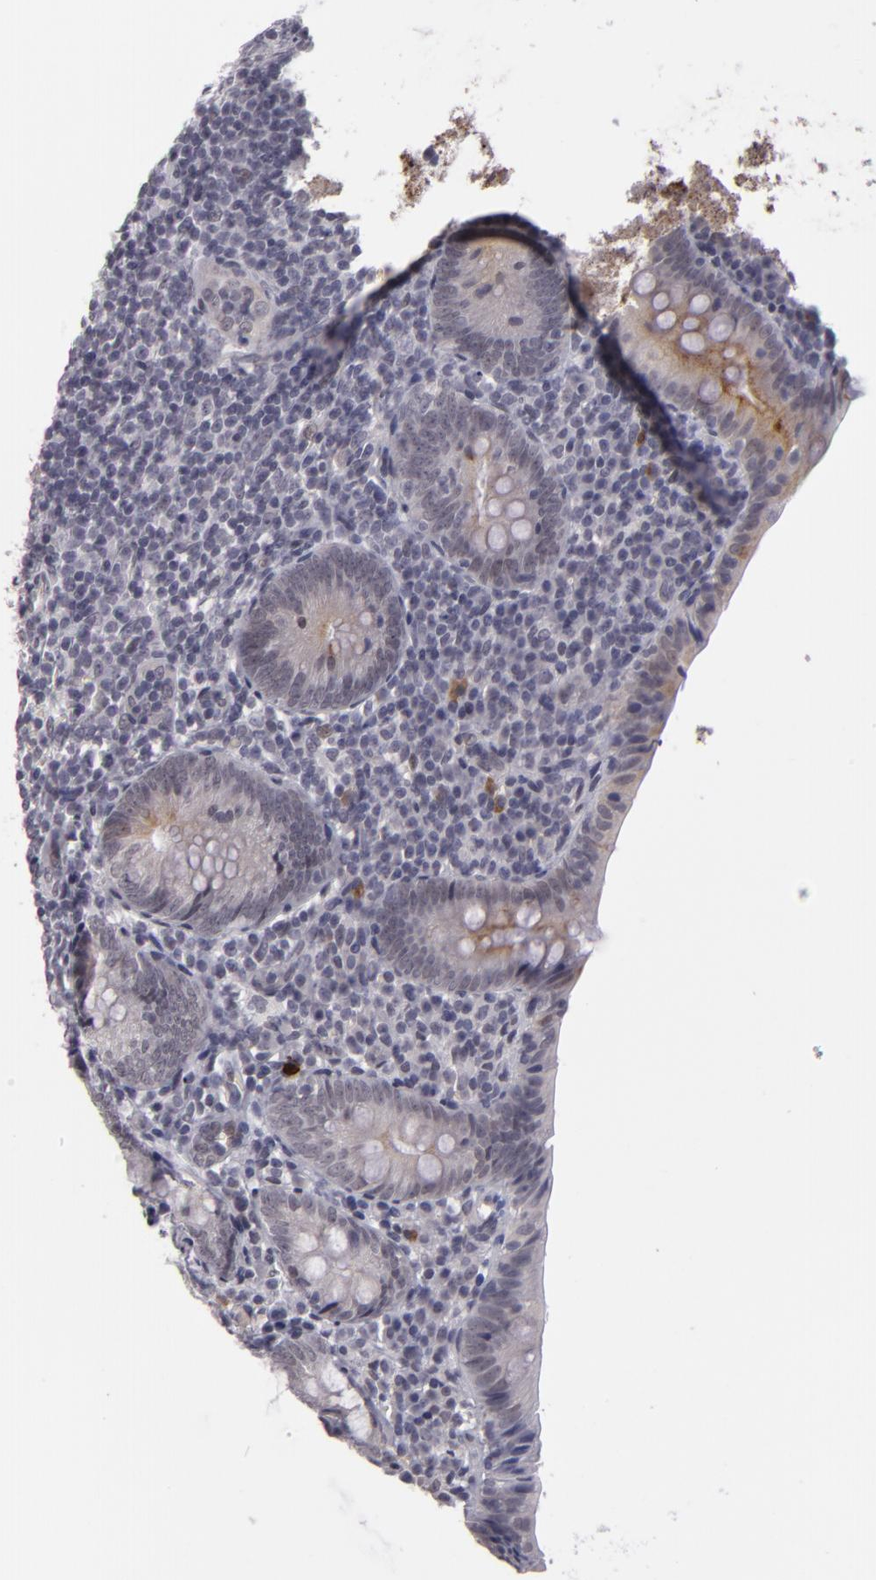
{"staining": {"intensity": "weak", "quantity": "<25%", "location": "cytoplasmic/membranous"}, "tissue": "appendix", "cell_type": "Glandular cells", "image_type": "normal", "snomed": [{"axis": "morphology", "description": "Normal tissue, NOS"}, {"axis": "topography", "description": "Appendix"}], "caption": "The micrograph exhibits no staining of glandular cells in normal appendix.", "gene": "ZNF205", "patient": {"sex": "female", "age": 10}}